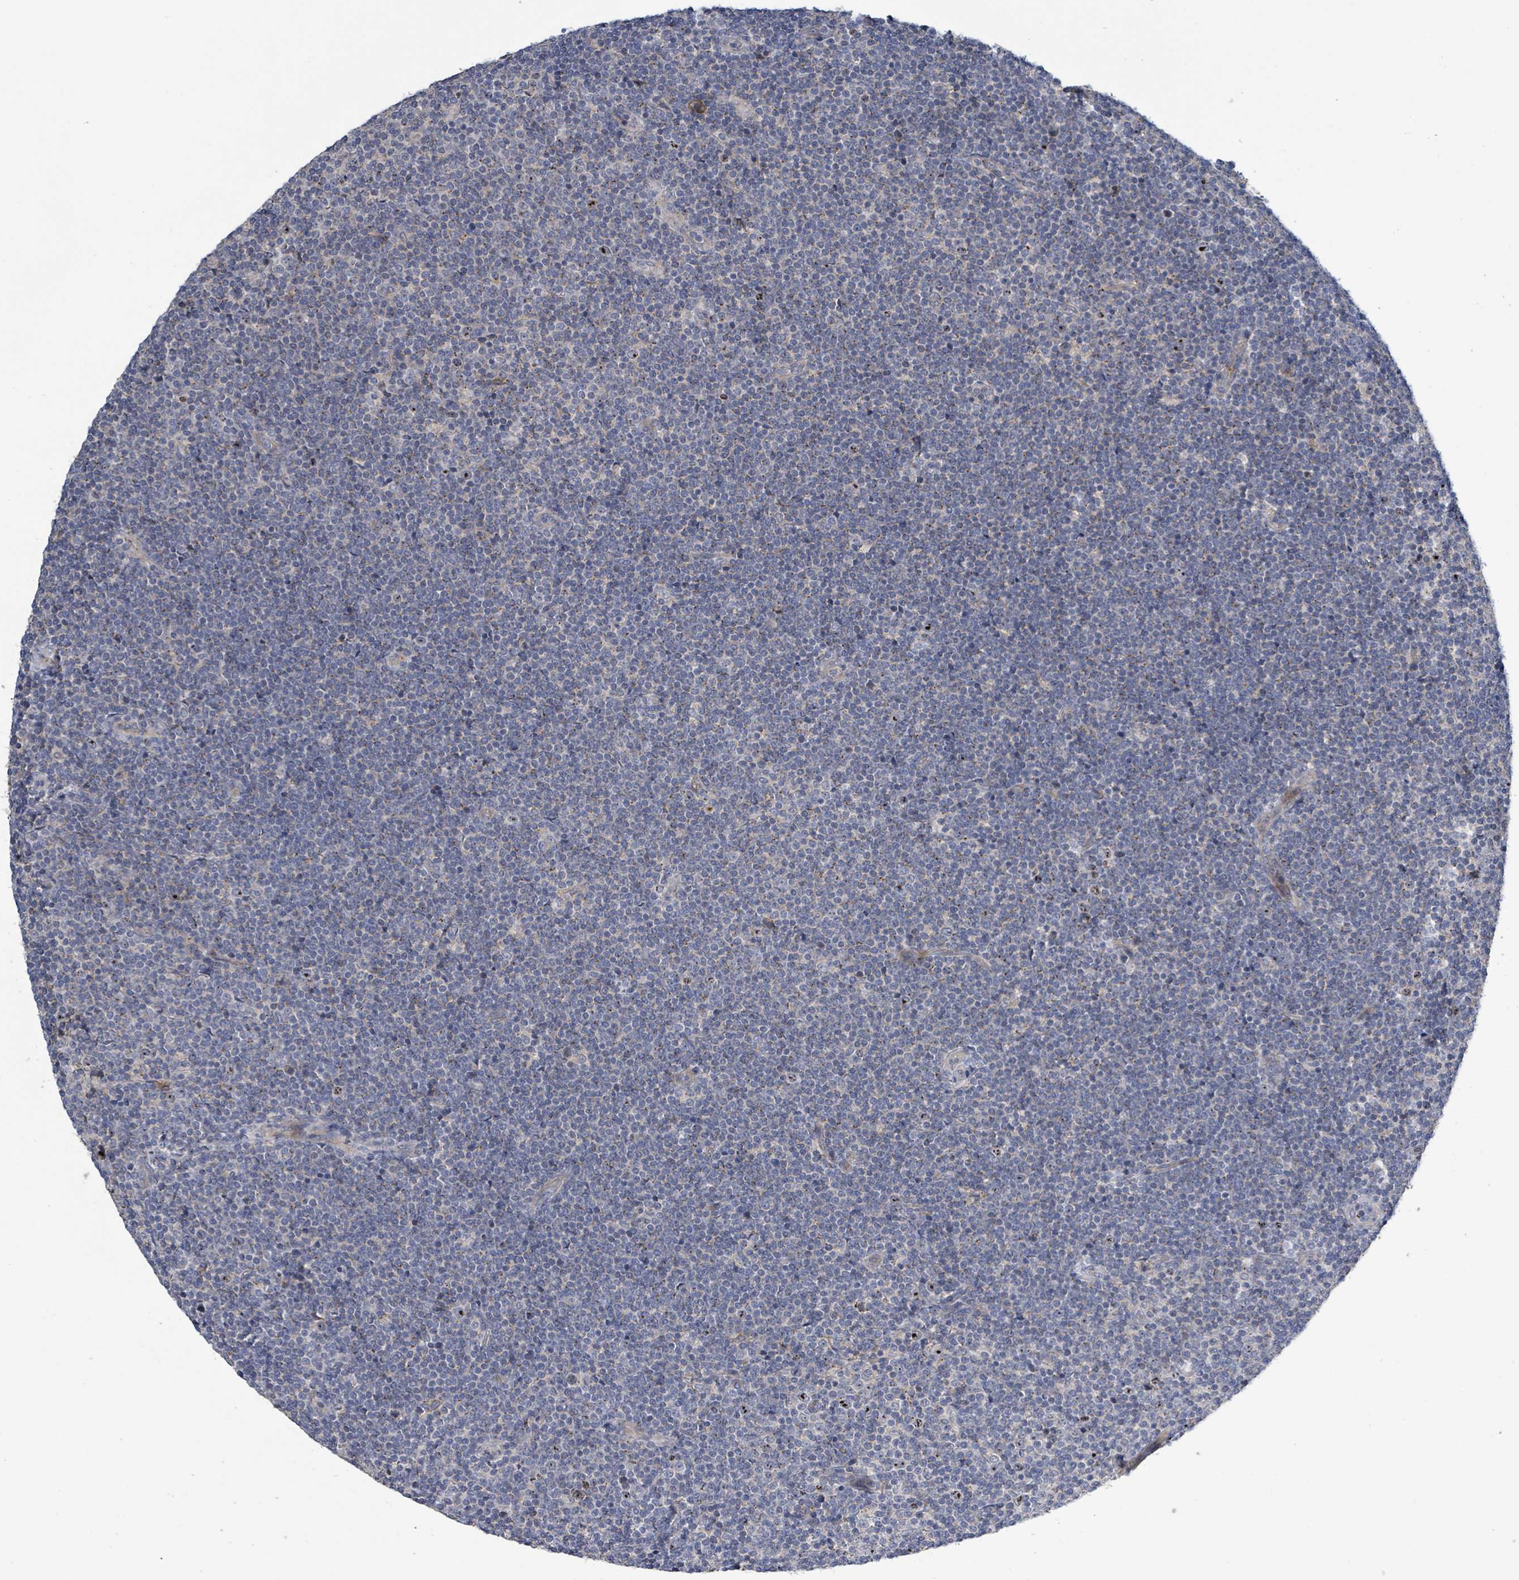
{"staining": {"intensity": "negative", "quantity": "none", "location": "none"}, "tissue": "lymphoma", "cell_type": "Tumor cells", "image_type": "cancer", "snomed": [{"axis": "morphology", "description": "Malignant lymphoma, non-Hodgkin's type, Low grade"}, {"axis": "topography", "description": "Lymph node"}], "caption": "Tumor cells show no significant protein expression in low-grade malignant lymphoma, non-Hodgkin's type. (IHC, brightfield microscopy, high magnification).", "gene": "KRAS", "patient": {"sex": "male", "age": 48}}